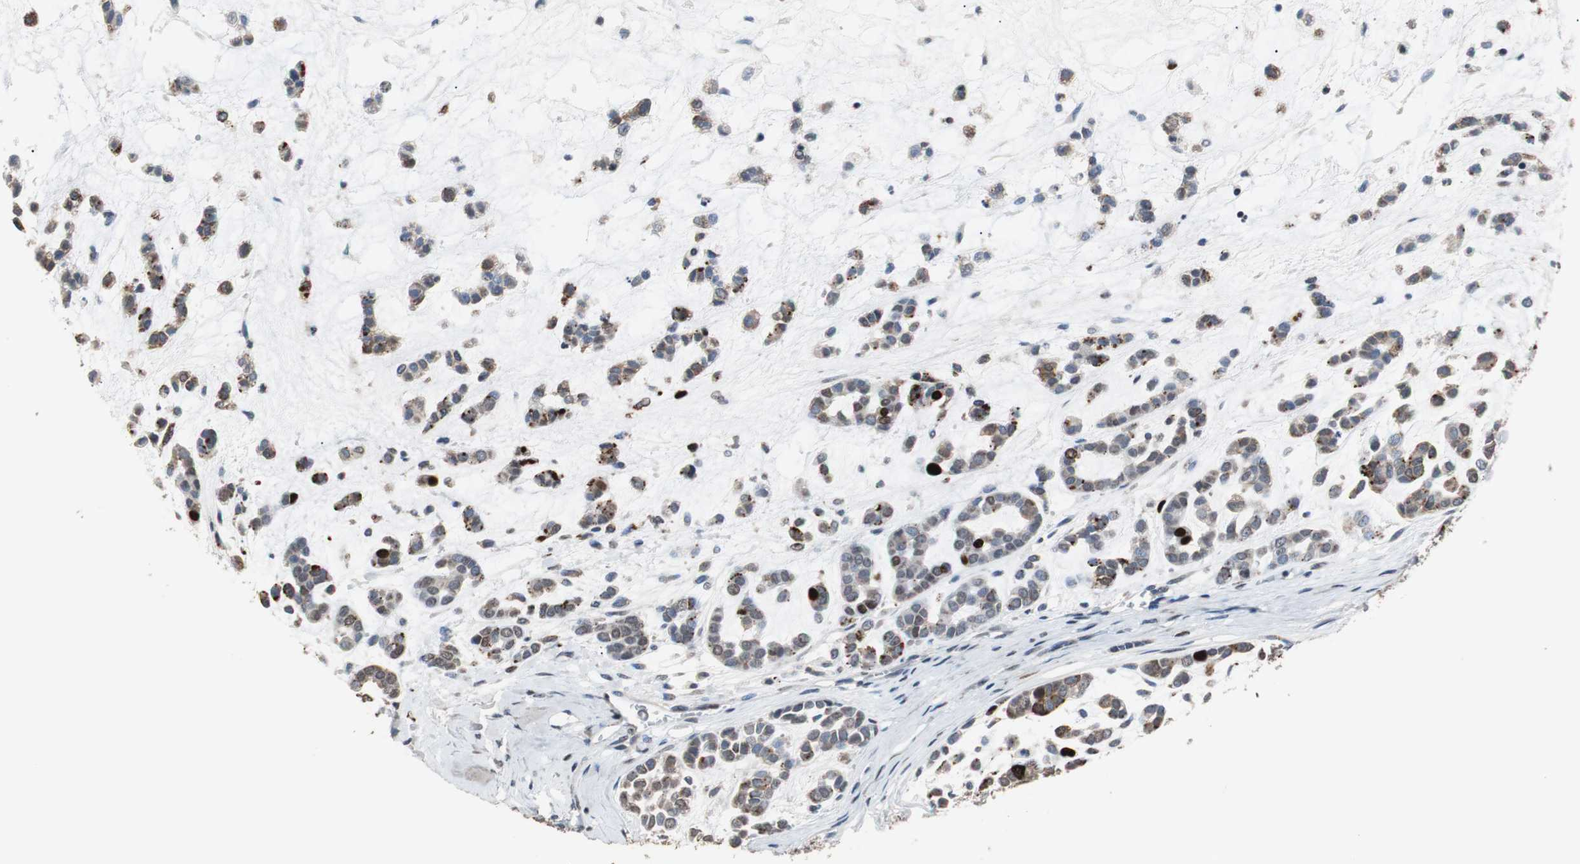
{"staining": {"intensity": "strong", "quantity": "25%-75%", "location": "cytoplasmic/membranous,nuclear"}, "tissue": "head and neck cancer", "cell_type": "Tumor cells", "image_type": "cancer", "snomed": [{"axis": "morphology", "description": "Adenocarcinoma, NOS"}, {"axis": "morphology", "description": "Adenoma, NOS"}, {"axis": "topography", "description": "Head-Neck"}], "caption": "Adenocarcinoma (head and neck) tissue shows strong cytoplasmic/membranous and nuclear positivity in about 25%-75% of tumor cells, visualized by immunohistochemistry.", "gene": "TOP2A", "patient": {"sex": "female", "age": 55}}